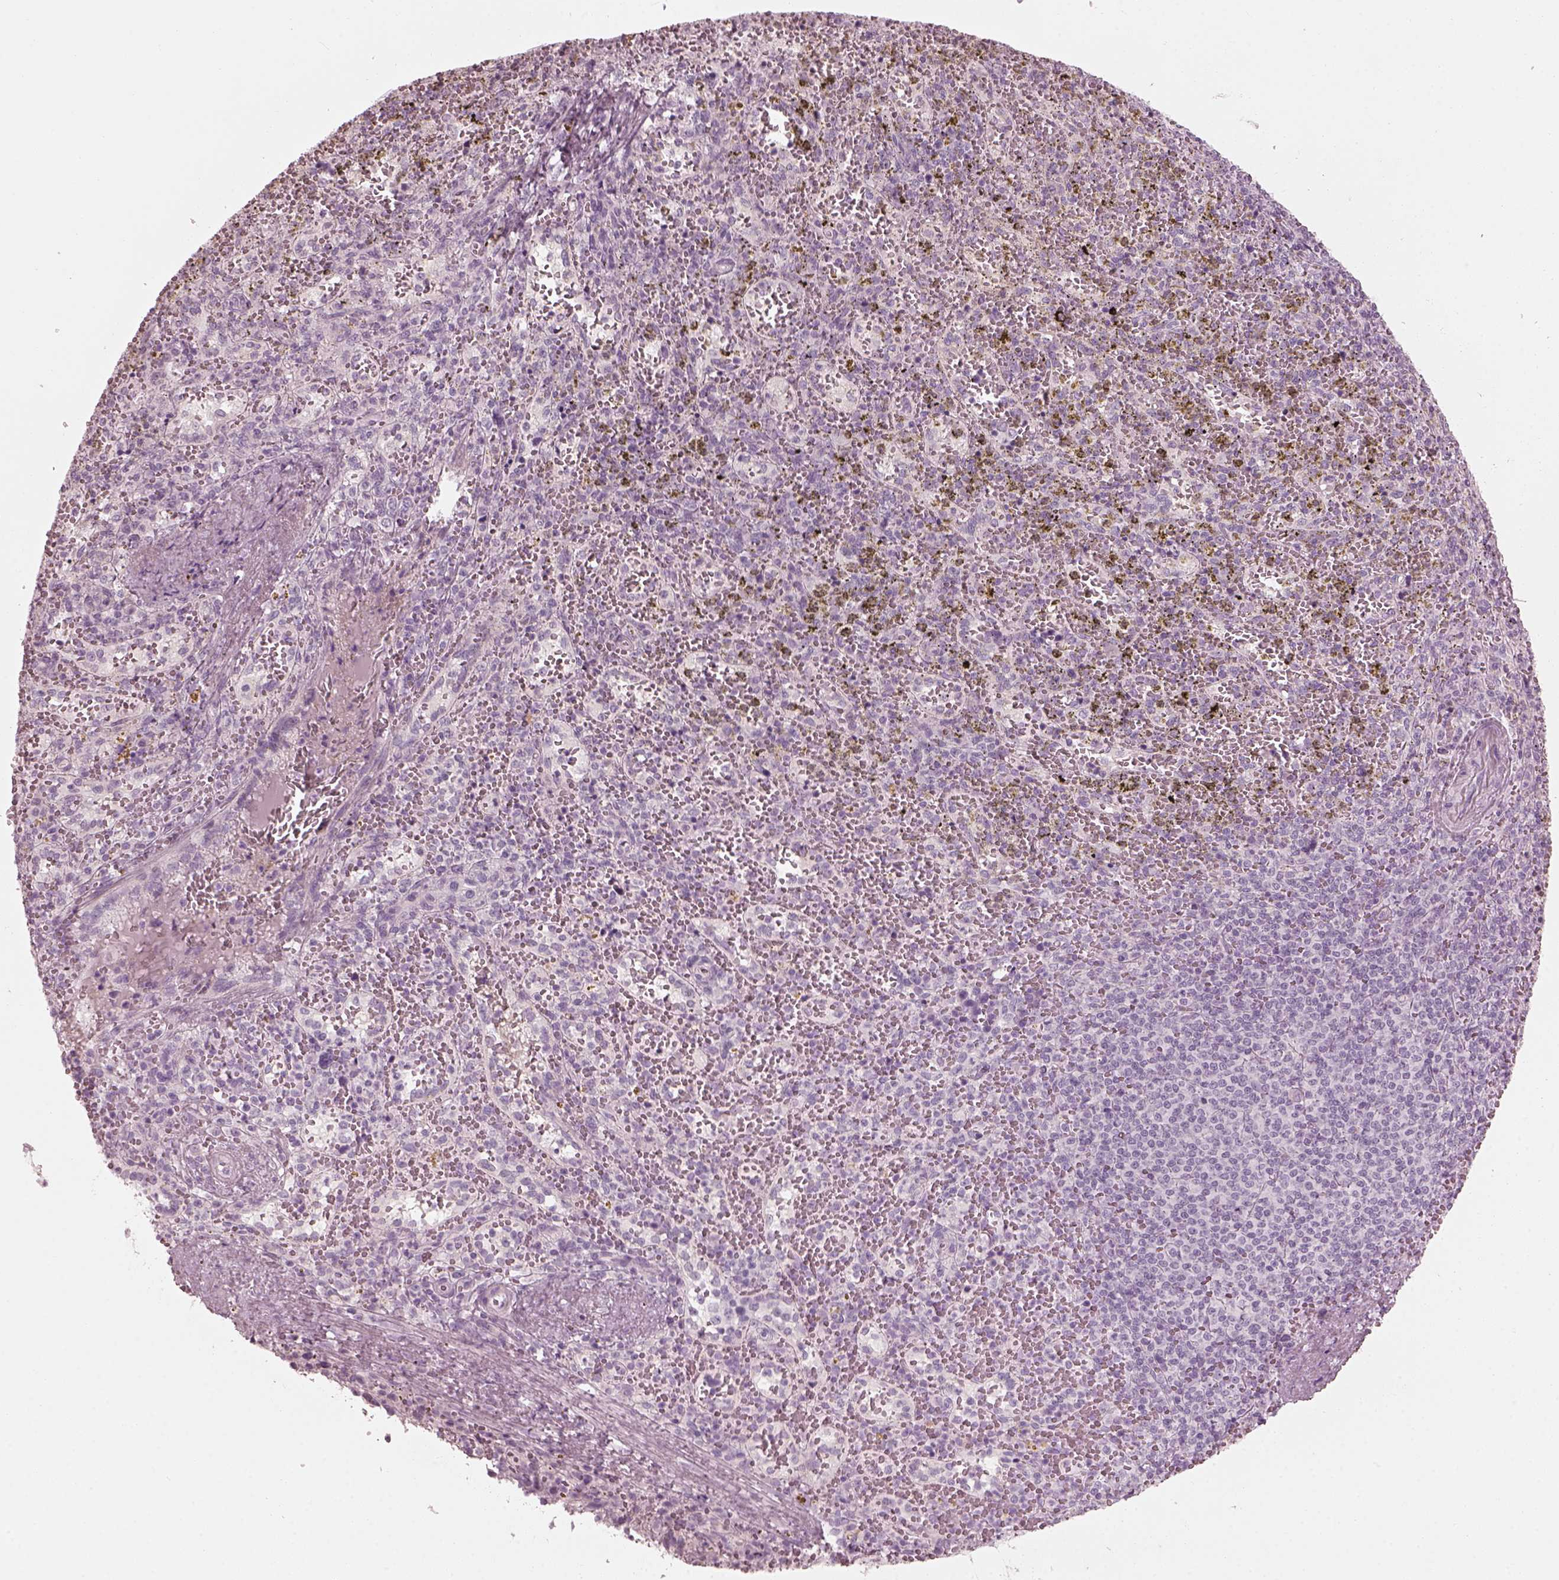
{"staining": {"intensity": "negative", "quantity": "none", "location": "none"}, "tissue": "spleen", "cell_type": "Cells in red pulp", "image_type": "normal", "snomed": [{"axis": "morphology", "description": "Normal tissue, NOS"}, {"axis": "topography", "description": "Spleen"}], "caption": "High magnification brightfield microscopy of normal spleen stained with DAB (3,3'-diaminobenzidine) (brown) and counterstained with hematoxylin (blue): cells in red pulp show no significant positivity.", "gene": "SAXO2", "patient": {"sex": "female", "age": 50}}